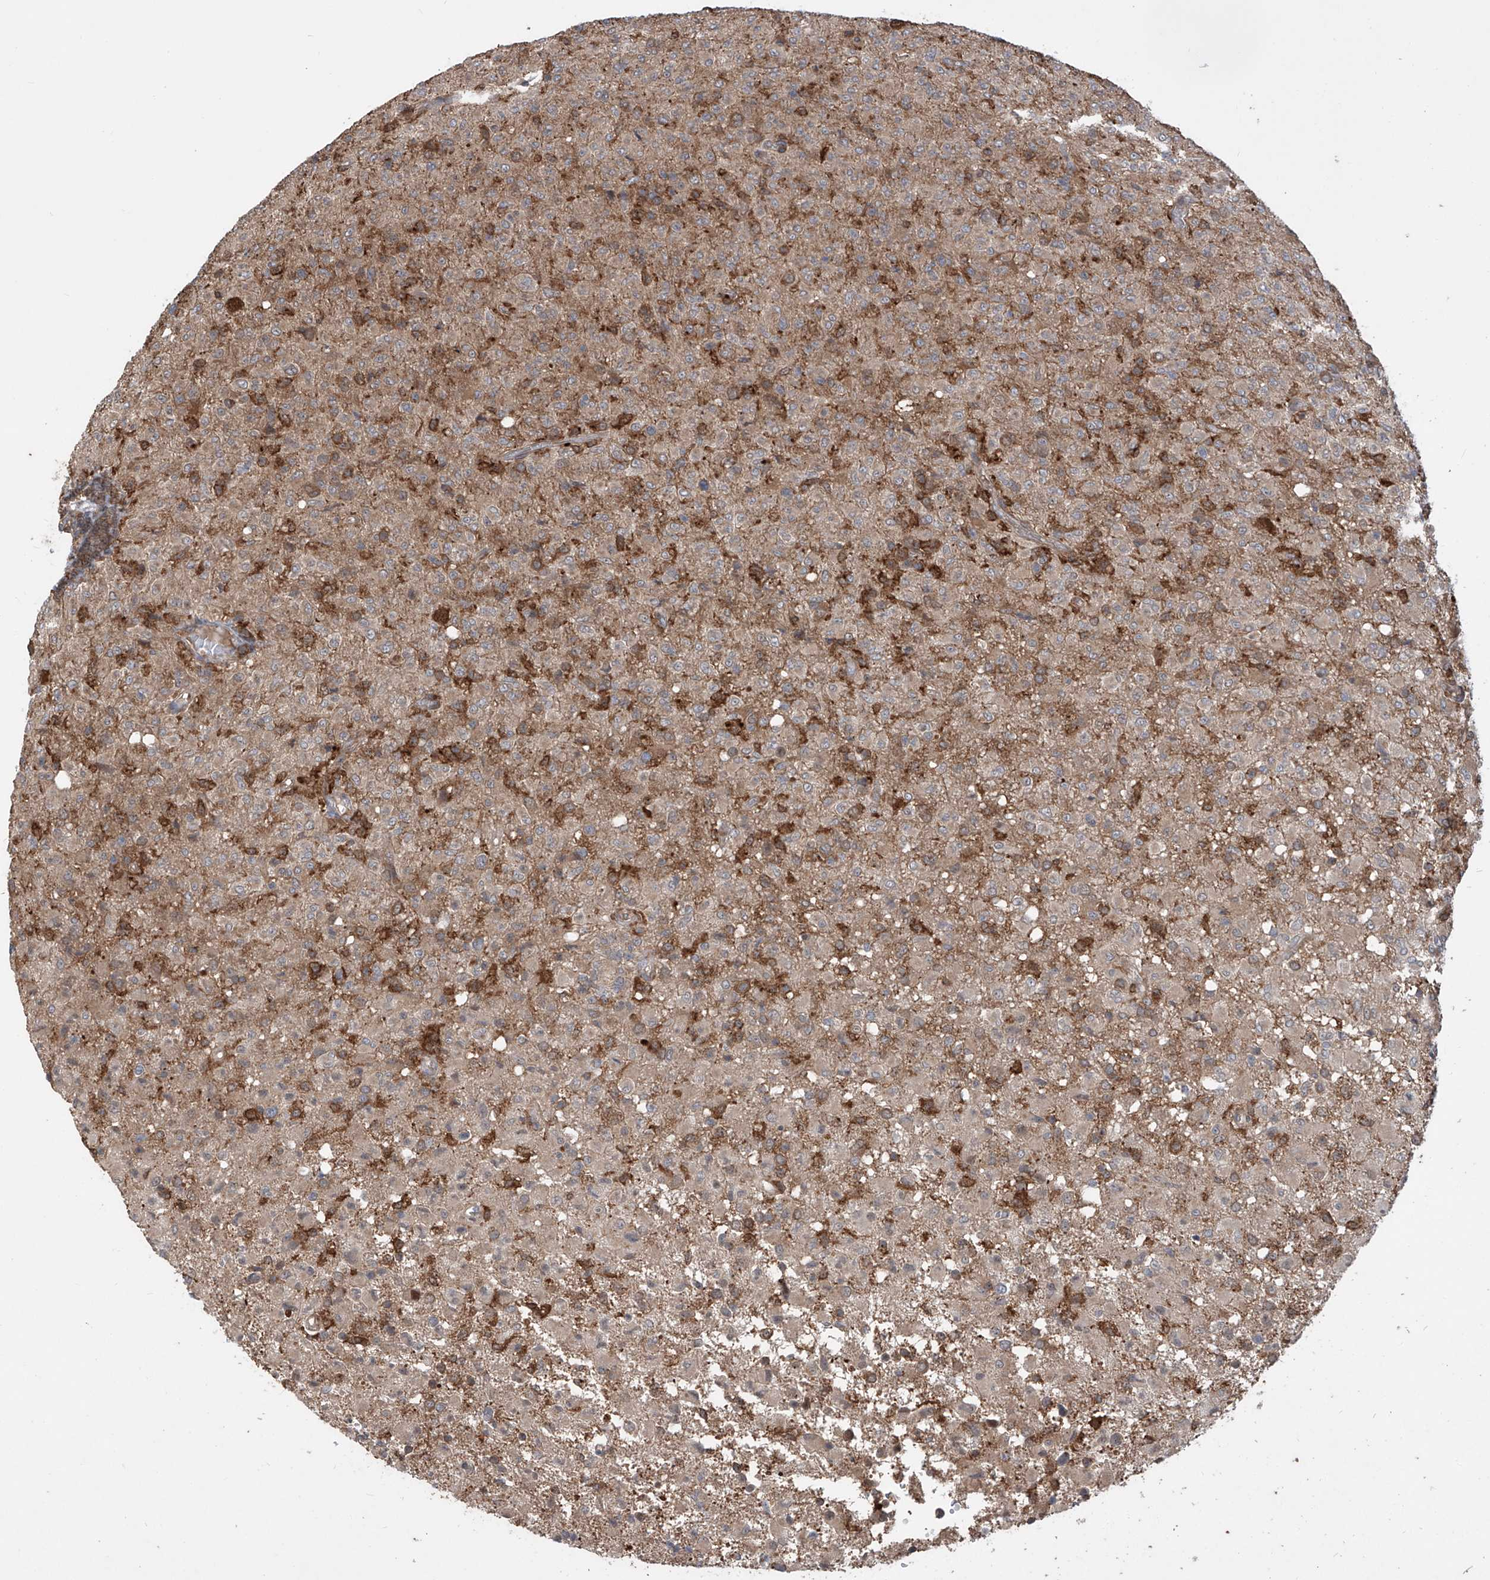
{"staining": {"intensity": "weak", "quantity": "25%-75%", "location": "cytoplasmic/membranous"}, "tissue": "glioma", "cell_type": "Tumor cells", "image_type": "cancer", "snomed": [{"axis": "morphology", "description": "Glioma, malignant, High grade"}, {"axis": "topography", "description": "Brain"}], "caption": "High-grade glioma (malignant) stained with immunohistochemistry (IHC) displays weak cytoplasmic/membranous staining in about 25%-75% of tumor cells.", "gene": "HOXC8", "patient": {"sex": "female", "age": 57}}